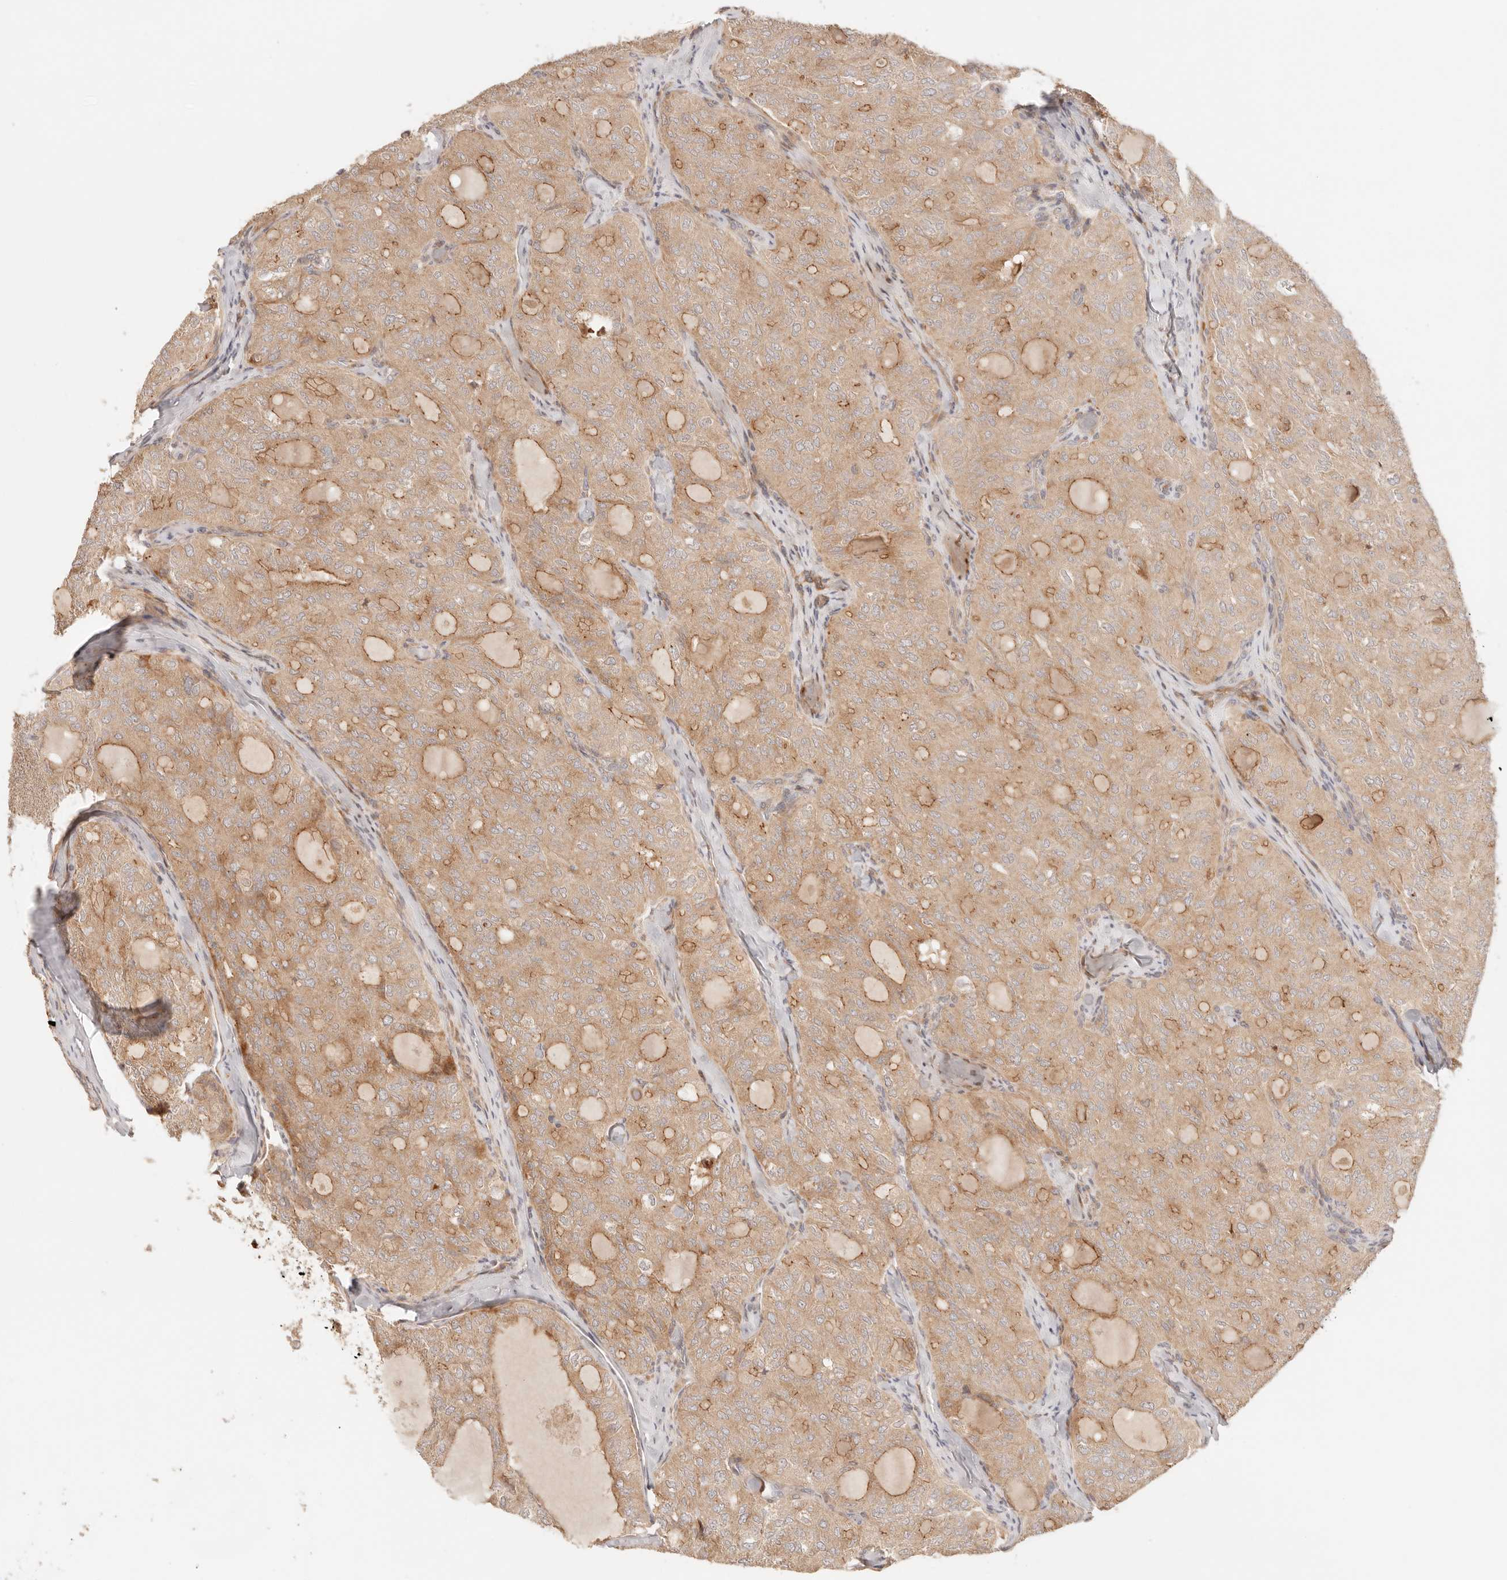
{"staining": {"intensity": "moderate", "quantity": ">75%", "location": "cytoplasmic/membranous"}, "tissue": "thyroid cancer", "cell_type": "Tumor cells", "image_type": "cancer", "snomed": [{"axis": "morphology", "description": "Follicular adenoma carcinoma, NOS"}, {"axis": "topography", "description": "Thyroid gland"}], "caption": "Immunohistochemistry (IHC) micrograph of human thyroid cancer (follicular adenoma carcinoma) stained for a protein (brown), which shows medium levels of moderate cytoplasmic/membranous expression in about >75% of tumor cells.", "gene": "IL1R2", "patient": {"sex": "male", "age": 75}}